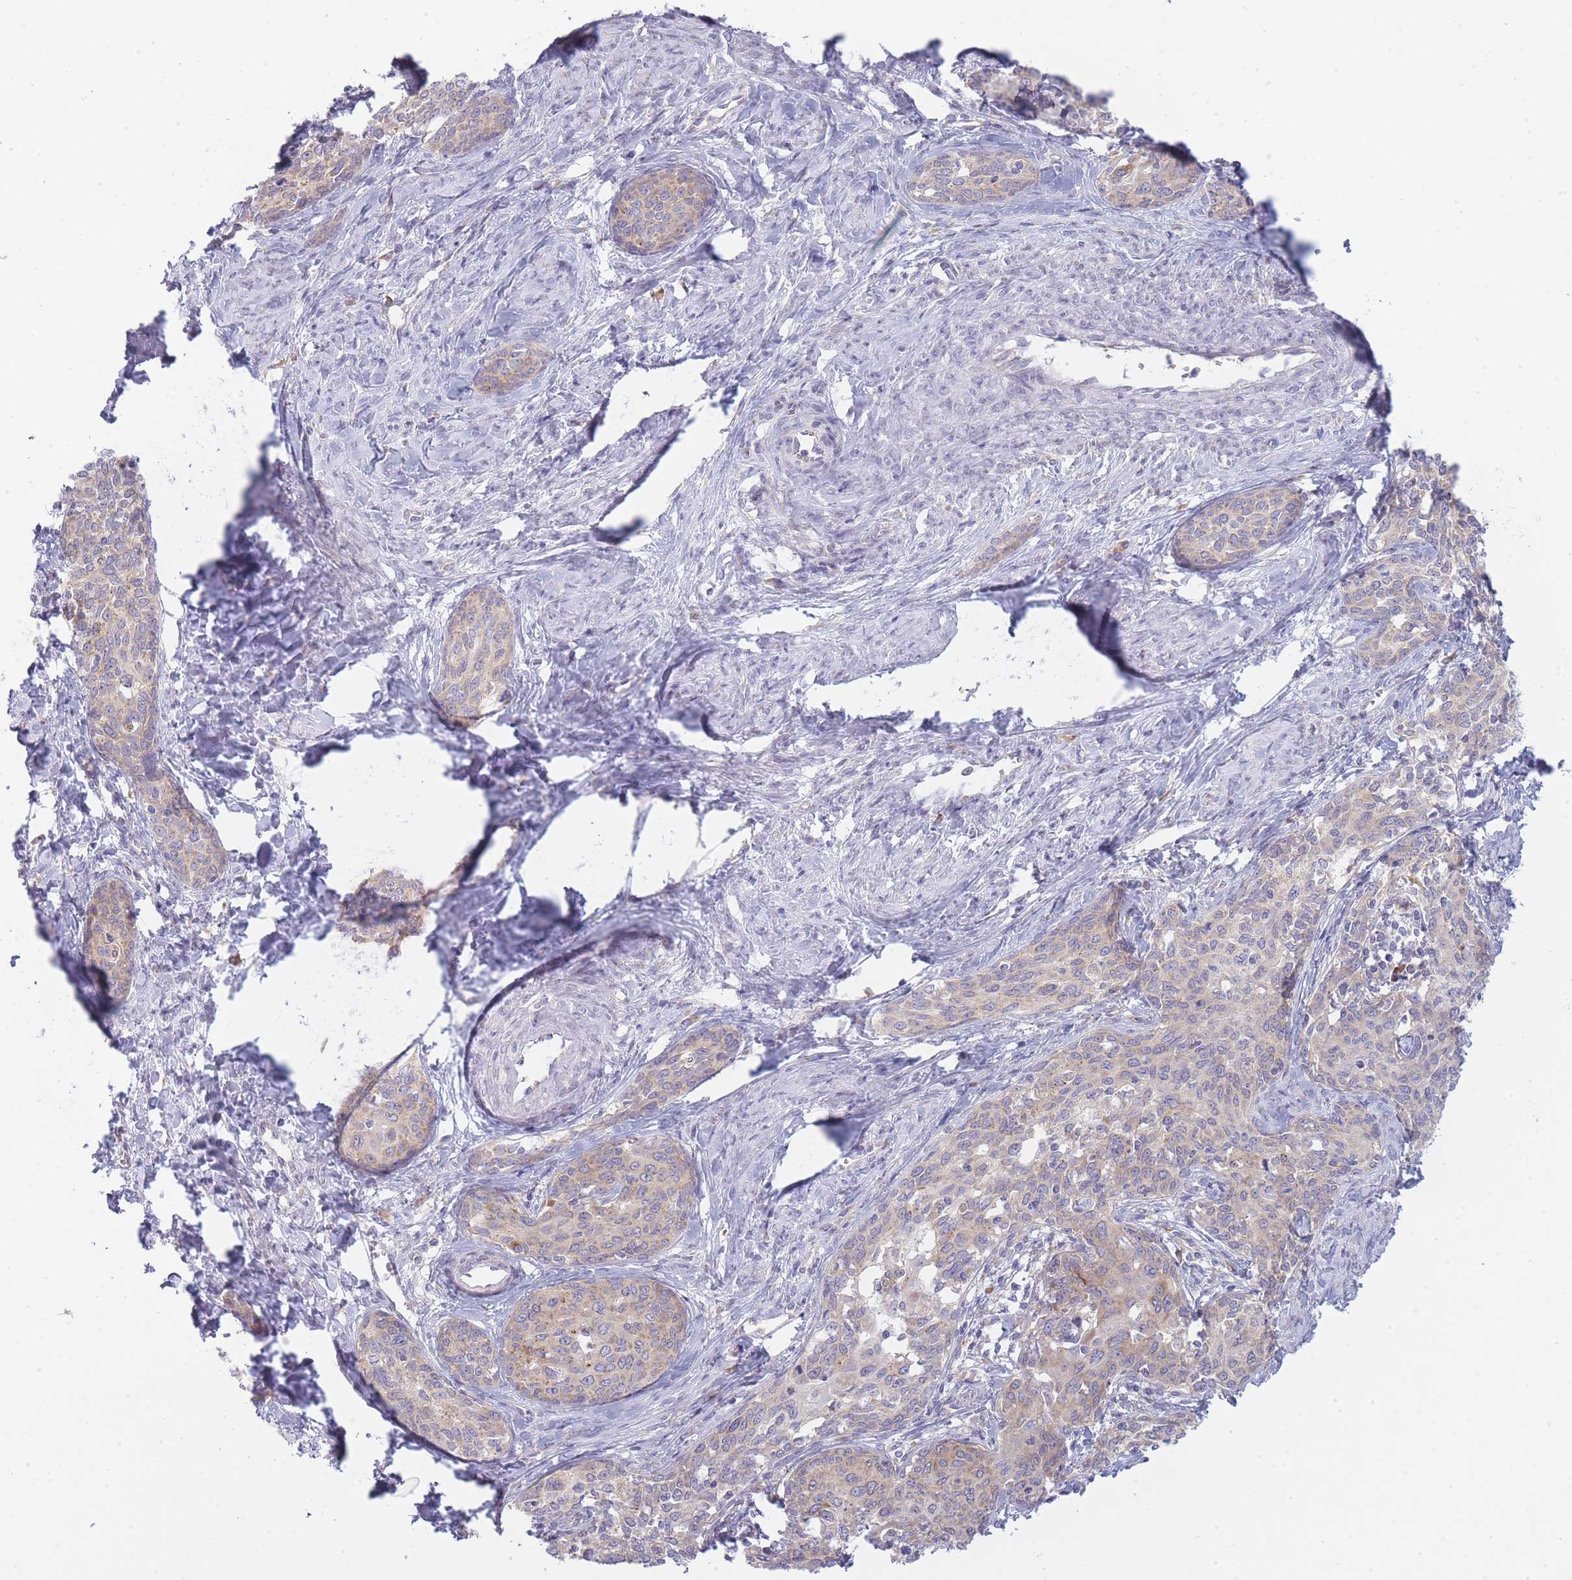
{"staining": {"intensity": "weak", "quantity": "25%-75%", "location": "cytoplasmic/membranous"}, "tissue": "cervical cancer", "cell_type": "Tumor cells", "image_type": "cancer", "snomed": [{"axis": "morphology", "description": "Squamous cell carcinoma, NOS"}, {"axis": "morphology", "description": "Adenocarcinoma, NOS"}, {"axis": "topography", "description": "Cervix"}], "caption": "Tumor cells demonstrate weak cytoplasmic/membranous positivity in approximately 25%-75% of cells in cervical adenocarcinoma.", "gene": "OR5L2", "patient": {"sex": "female", "age": 52}}